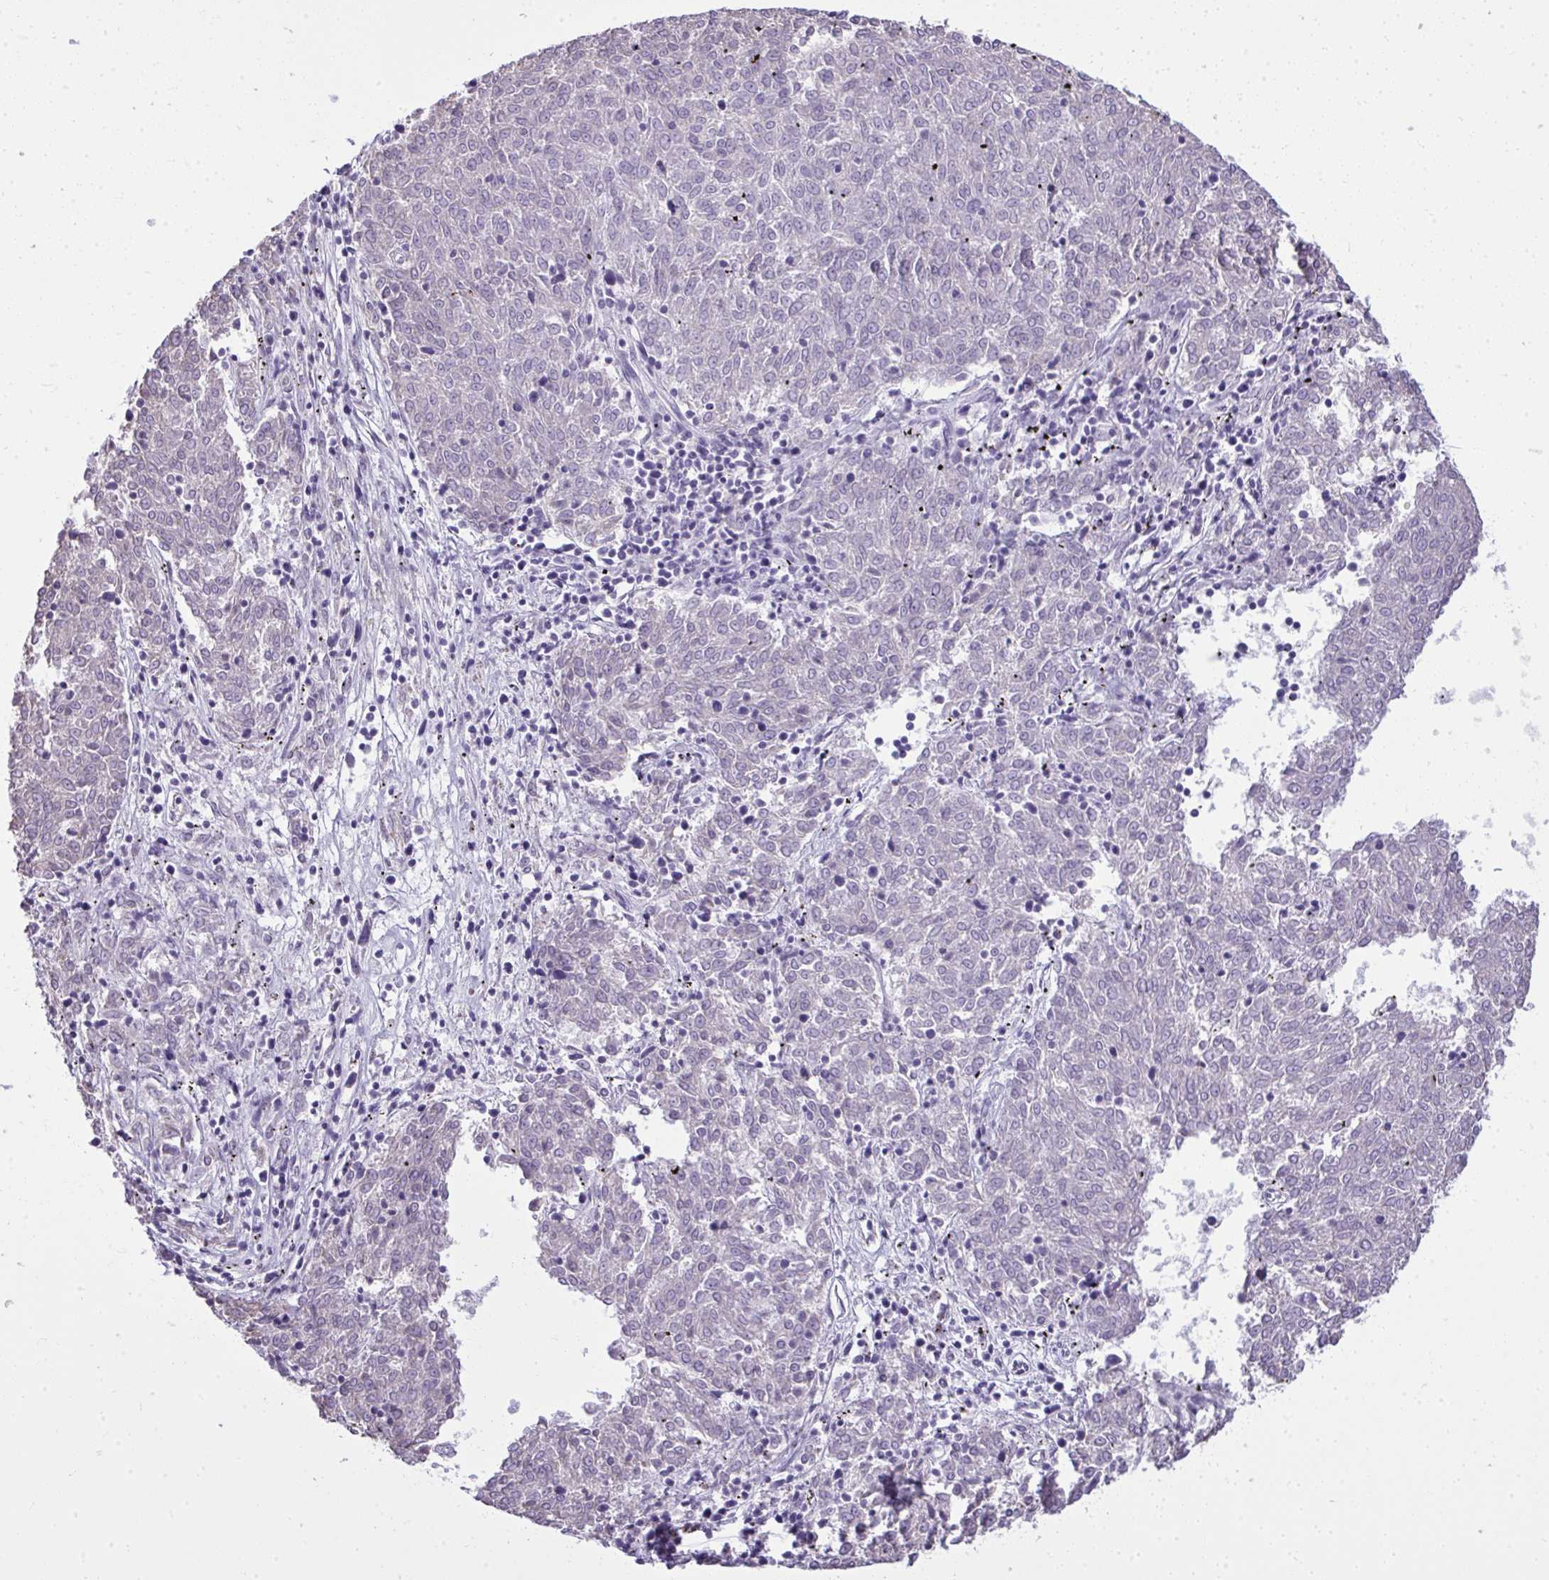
{"staining": {"intensity": "negative", "quantity": "none", "location": "none"}, "tissue": "melanoma", "cell_type": "Tumor cells", "image_type": "cancer", "snomed": [{"axis": "morphology", "description": "Malignant melanoma, NOS"}, {"axis": "topography", "description": "Skin"}], "caption": "Immunohistochemical staining of malignant melanoma demonstrates no significant staining in tumor cells.", "gene": "NPPA", "patient": {"sex": "female", "age": 72}}